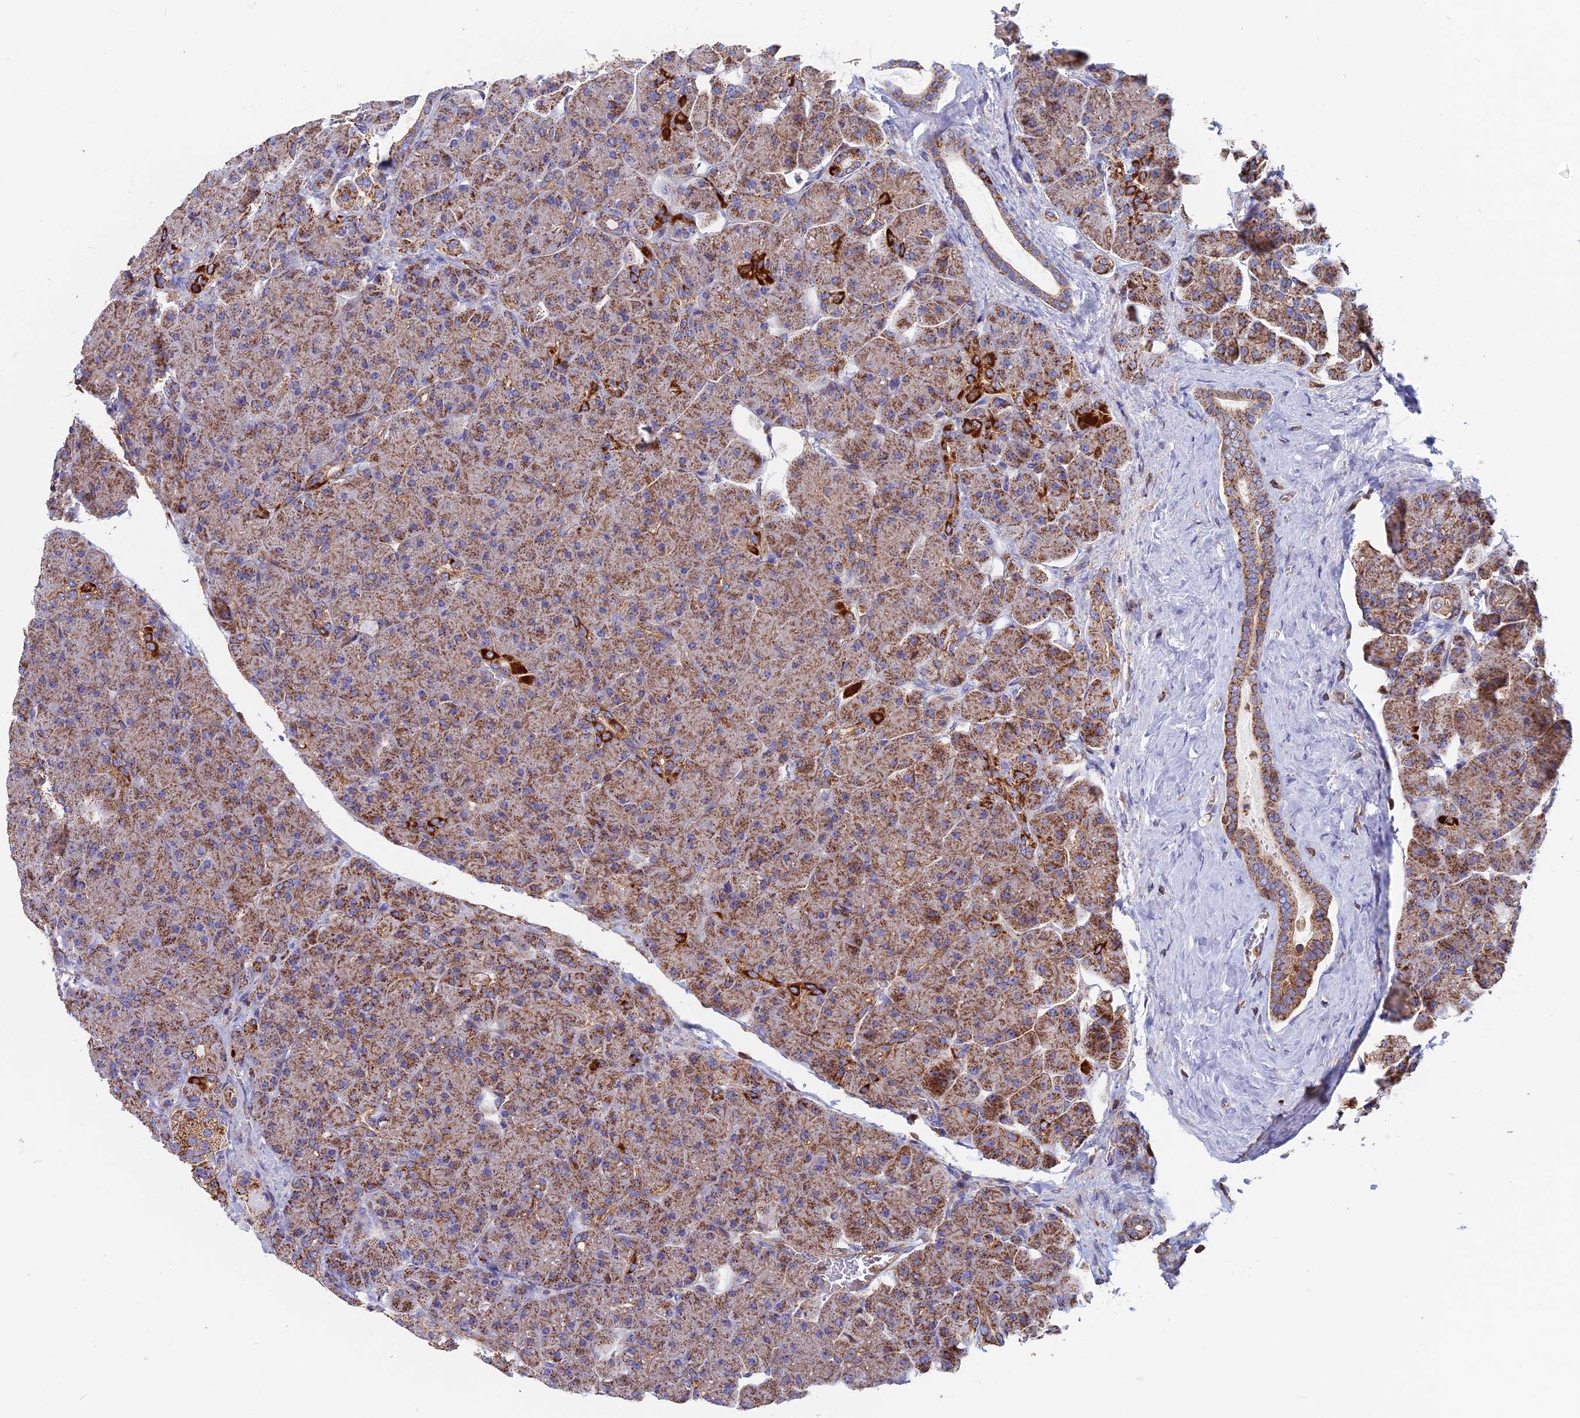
{"staining": {"intensity": "moderate", "quantity": ">75%", "location": "cytoplasmic/membranous"}, "tissue": "pancreas", "cell_type": "Exocrine glandular cells", "image_type": "normal", "snomed": [{"axis": "morphology", "description": "Normal tissue, NOS"}, {"axis": "topography", "description": "Pancreas"}], "caption": "This is an image of immunohistochemistry staining of unremarkable pancreas, which shows moderate expression in the cytoplasmic/membranous of exocrine glandular cells.", "gene": "HSD17B8", "patient": {"sex": "male", "age": 66}}